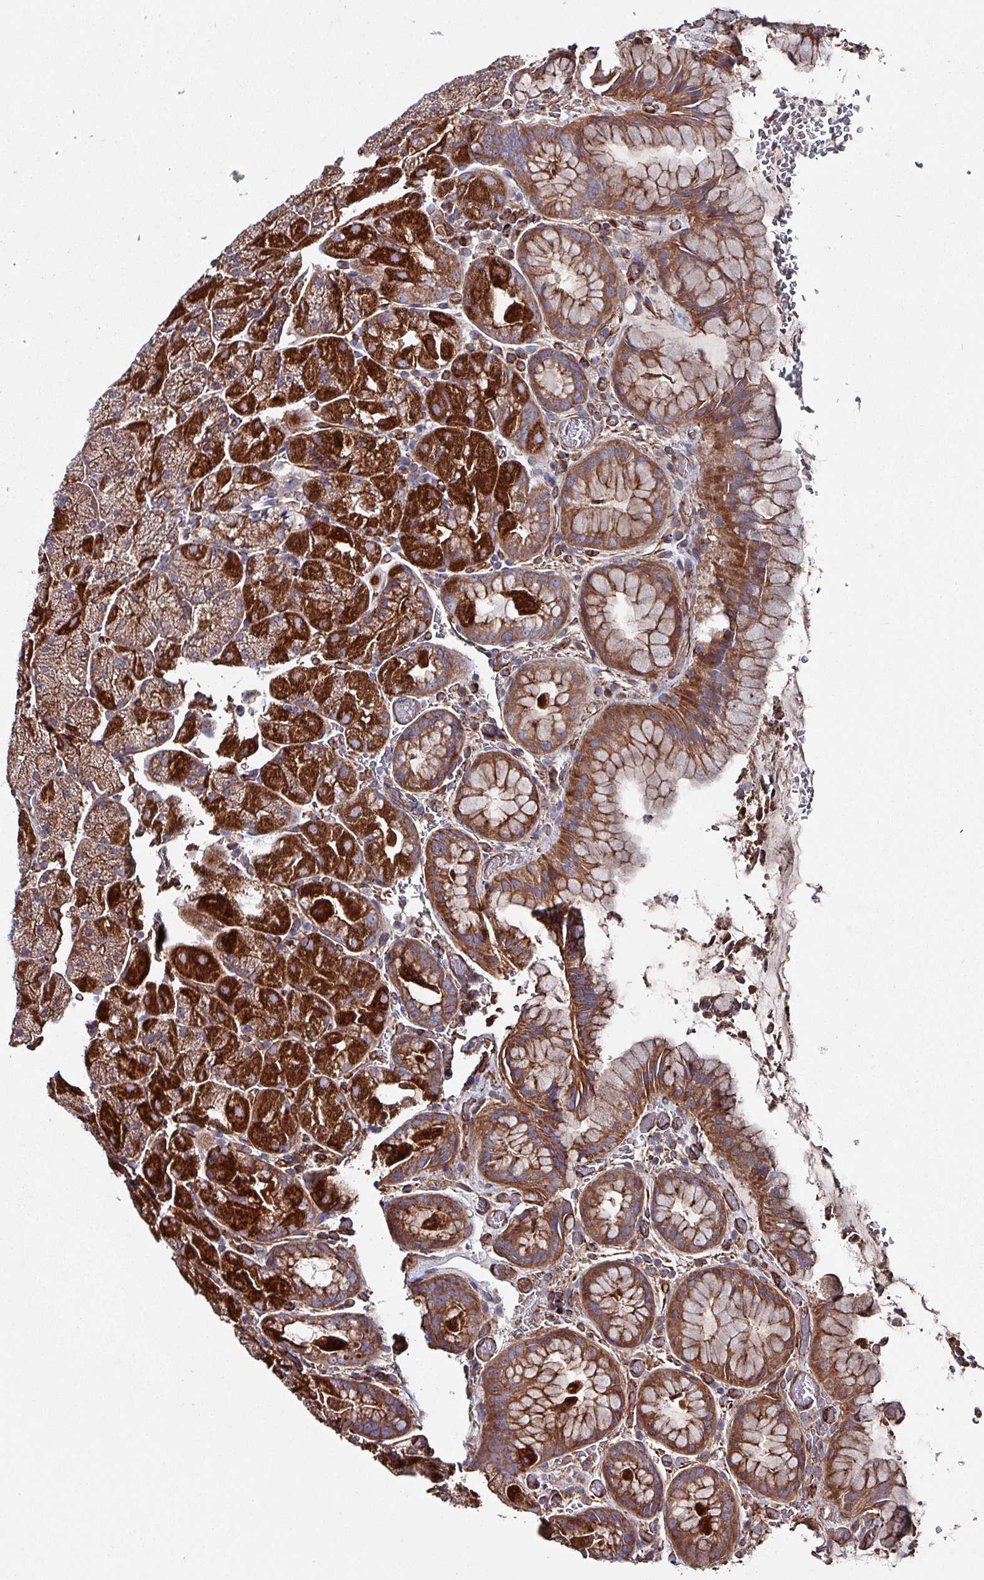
{"staining": {"intensity": "strong", "quantity": "25%-75%", "location": "cytoplasmic/membranous"}, "tissue": "stomach", "cell_type": "Glandular cells", "image_type": "normal", "snomed": [{"axis": "morphology", "description": "Normal tissue, NOS"}, {"axis": "topography", "description": "Stomach, upper"}, {"axis": "topography", "description": "Stomach, lower"}], "caption": "Immunohistochemical staining of benign stomach reveals strong cytoplasmic/membranous protein staining in about 25%-75% of glandular cells. The protein of interest is stained brown, and the nuclei are stained in blue (DAB (3,3'-diaminobenzidine) IHC with brightfield microscopy, high magnification).", "gene": "ANO10", "patient": {"sex": "male", "age": 67}}